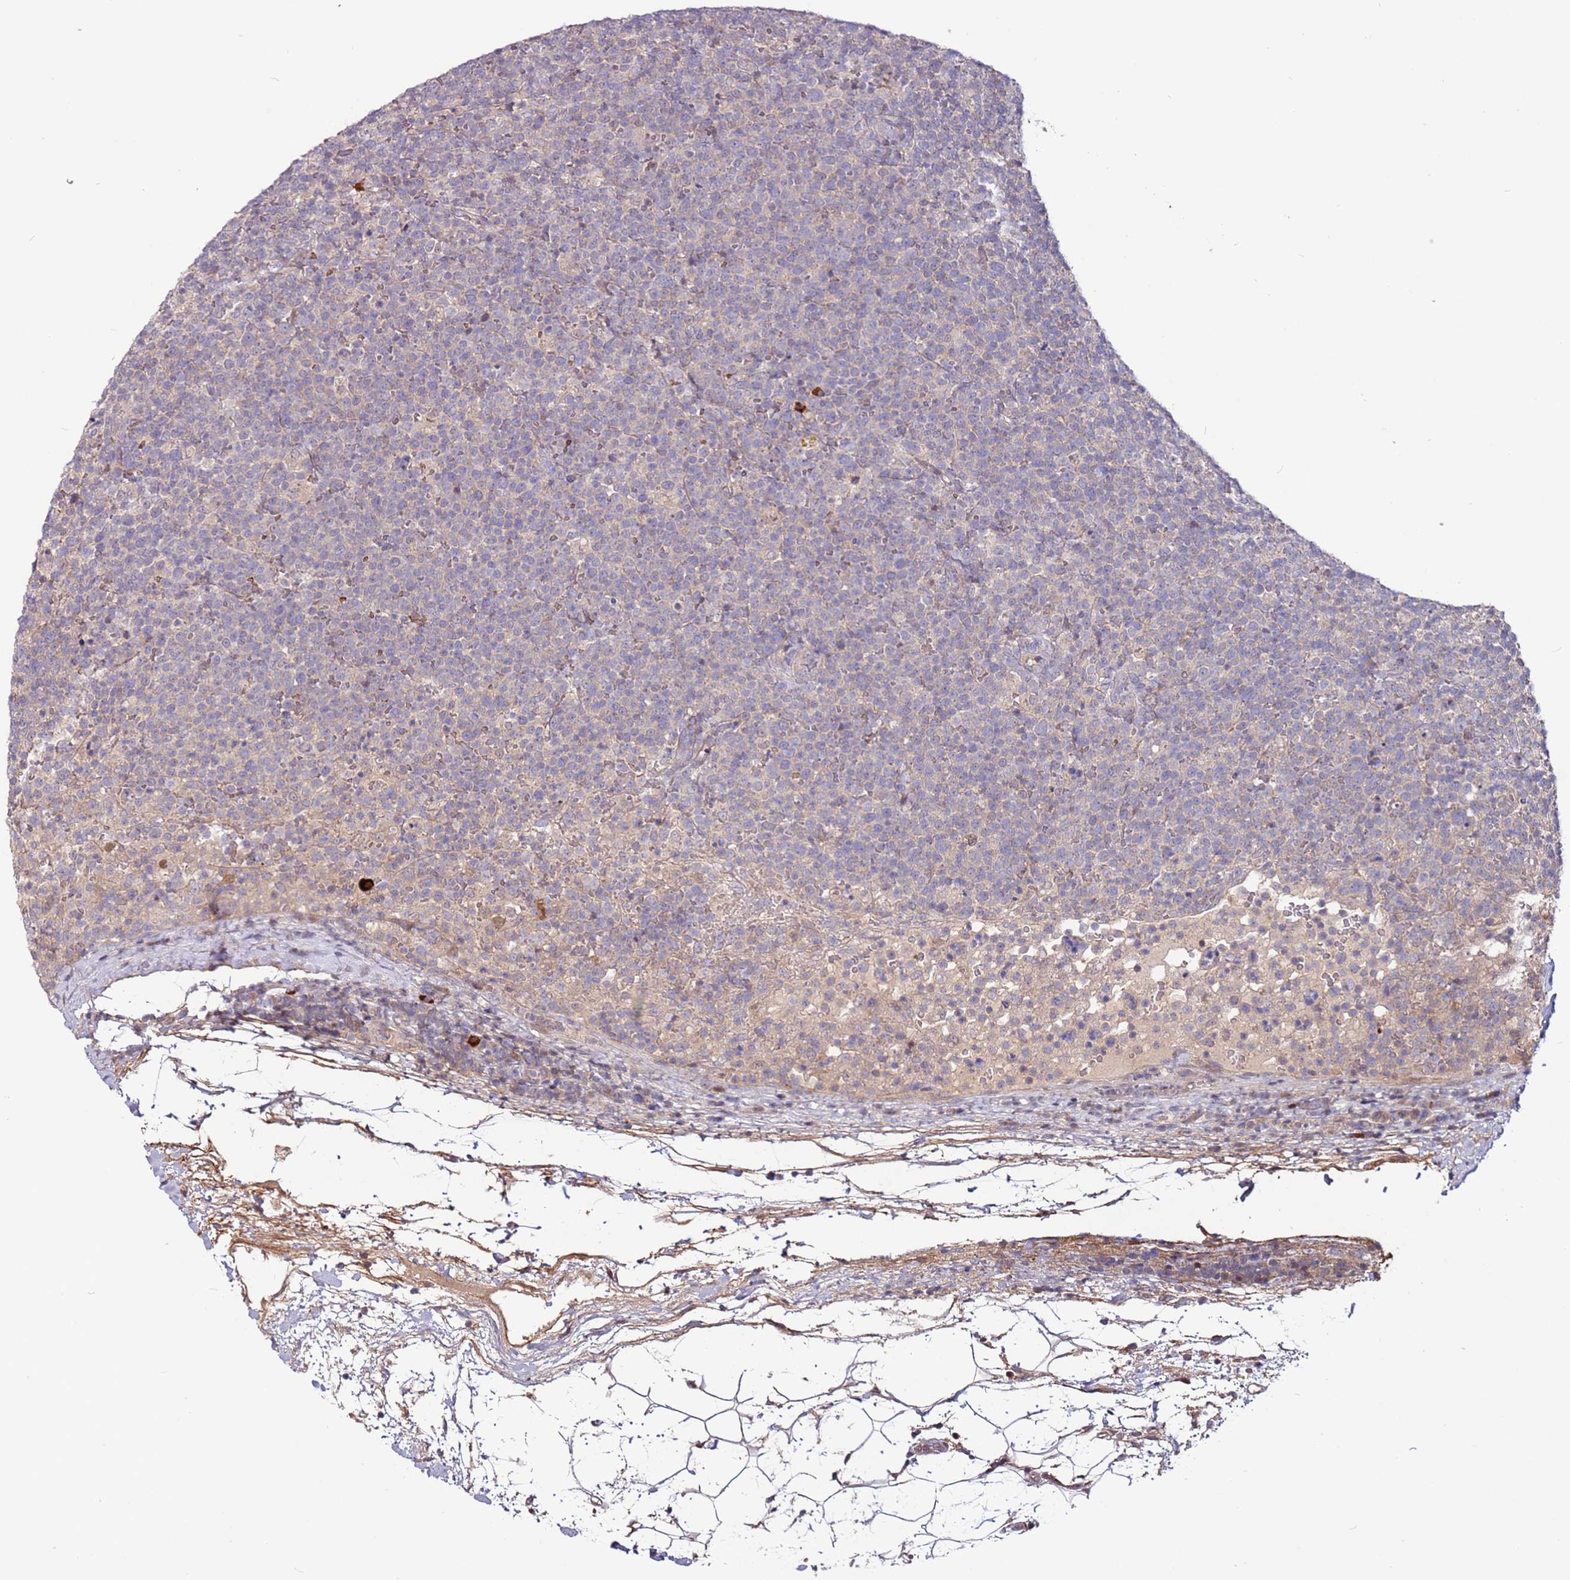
{"staining": {"intensity": "negative", "quantity": "none", "location": "none"}, "tissue": "lymphoma", "cell_type": "Tumor cells", "image_type": "cancer", "snomed": [{"axis": "morphology", "description": "Malignant lymphoma, non-Hodgkin's type, High grade"}, {"axis": "topography", "description": "Lymph node"}], "caption": "Tumor cells show no significant staining in high-grade malignant lymphoma, non-Hodgkin's type. (Stains: DAB immunohistochemistry (IHC) with hematoxylin counter stain, Microscopy: brightfield microscopy at high magnification).", "gene": "MTG2", "patient": {"sex": "male", "age": 61}}